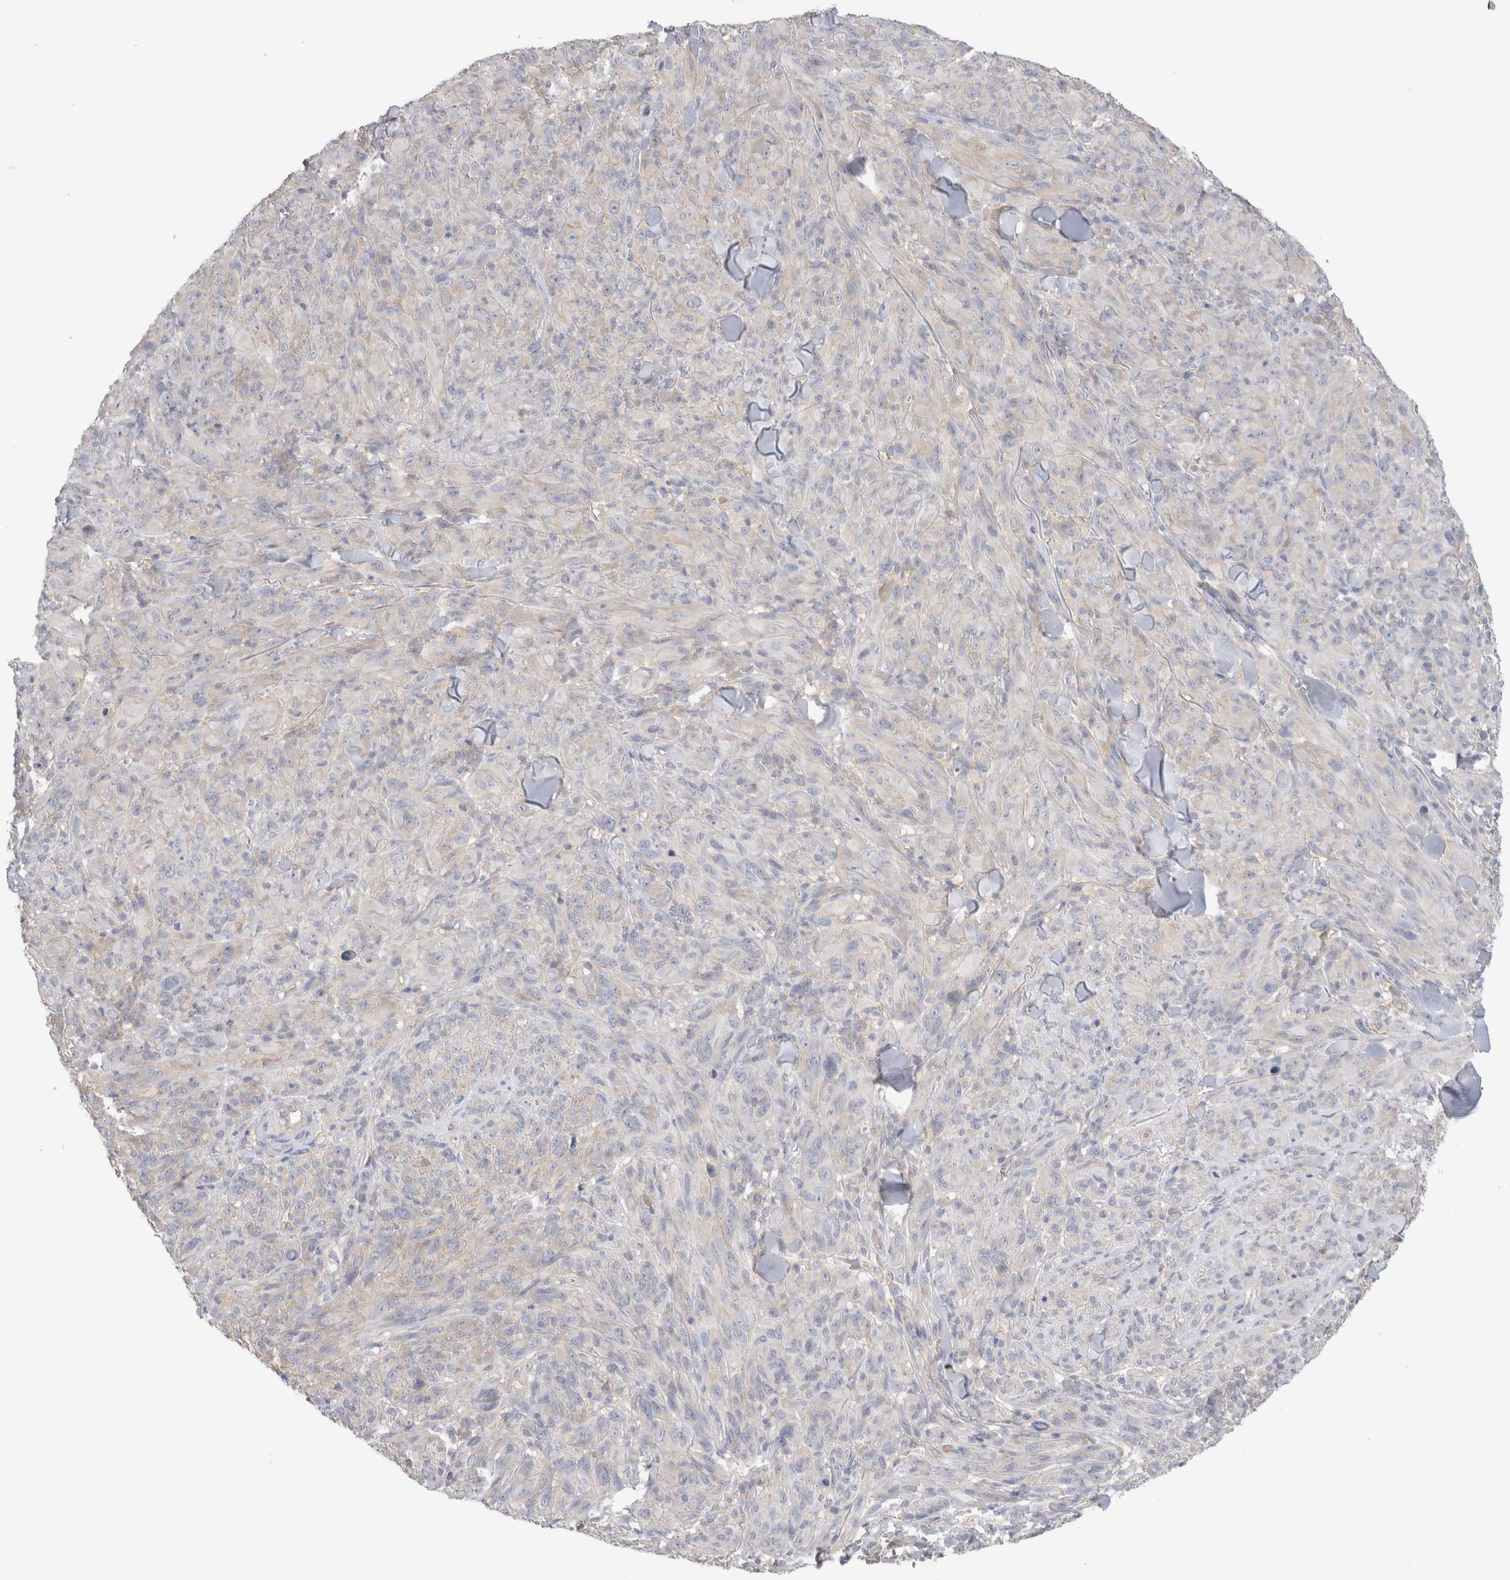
{"staining": {"intensity": "negative", "quantity": "none", "location": "none"}, "tissue": "melanoma", "cell_type": "Tumor cells", "image_type": "cancer", "snomed": [{"axis": "morphology", "description": "Malignant melanoma, NOS"}, {"axis": "topography", "description": "Skin of head"}], "caption": "An immunohistochemistry (IHC) photomicrograph of melanoma is shown. There is no staining in tumor cells of melanoma.", "gene": "NDOR1", "patient": {"sex": "male", "age": 96}}